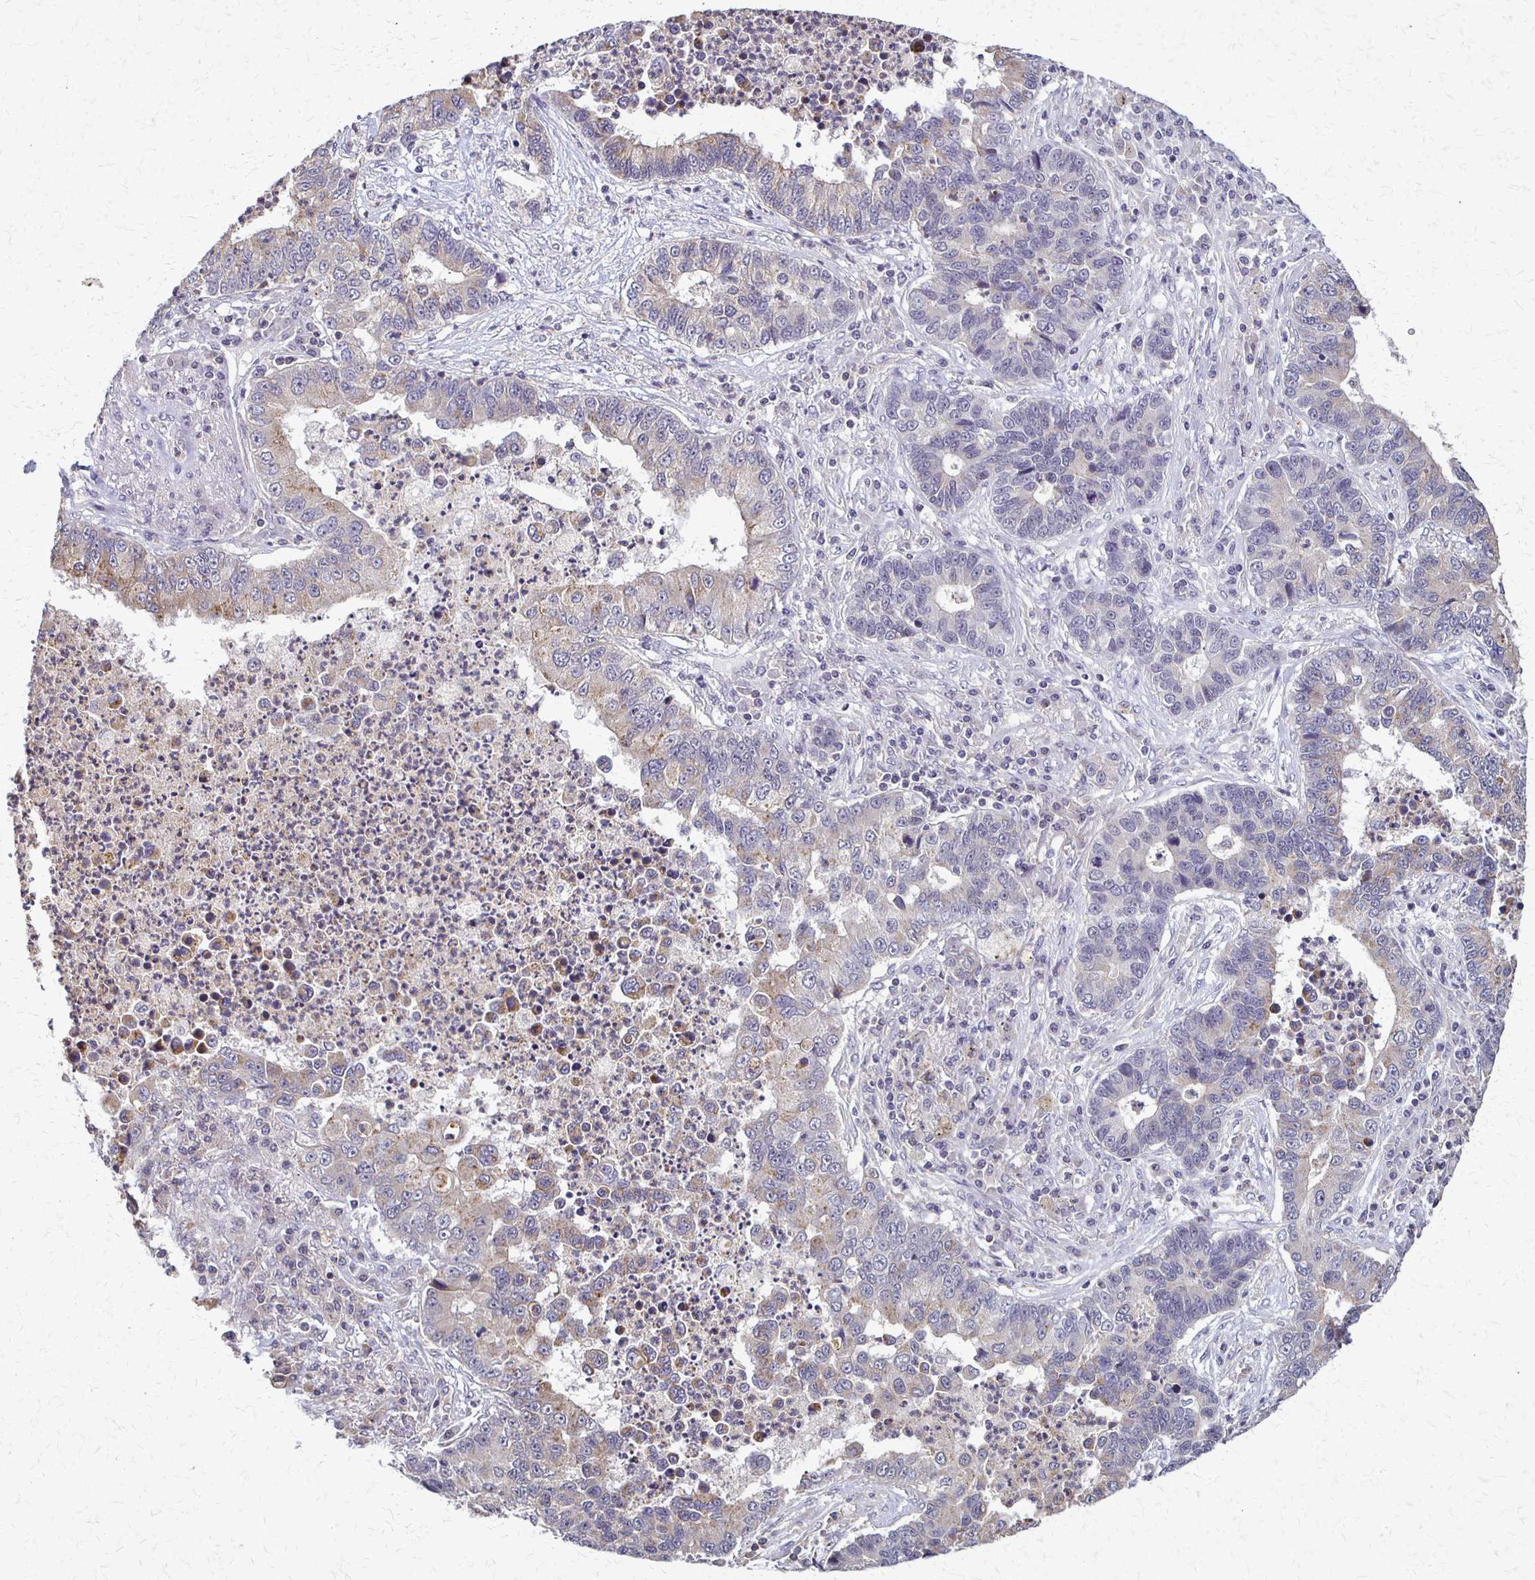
{"staining": {"intensity": "weak", "quantity": "<25%", "location": "cytoplasmic/membranous"}, "tissue": "lung cancer", "cell_type": "Tumor cells", "image_type": "cancer", "snomed": [{"axis": "morphology", "description": "Adenocarcinoma, NOS"}, {"axis": "topography", "description": "Lung"}], "caption": "A micrograph of lung cancer stained for a protein exhibits no brown staining in tumor cells.", "gene": "SLC9A9", "patient": {"sex": "female", "age": 57}}